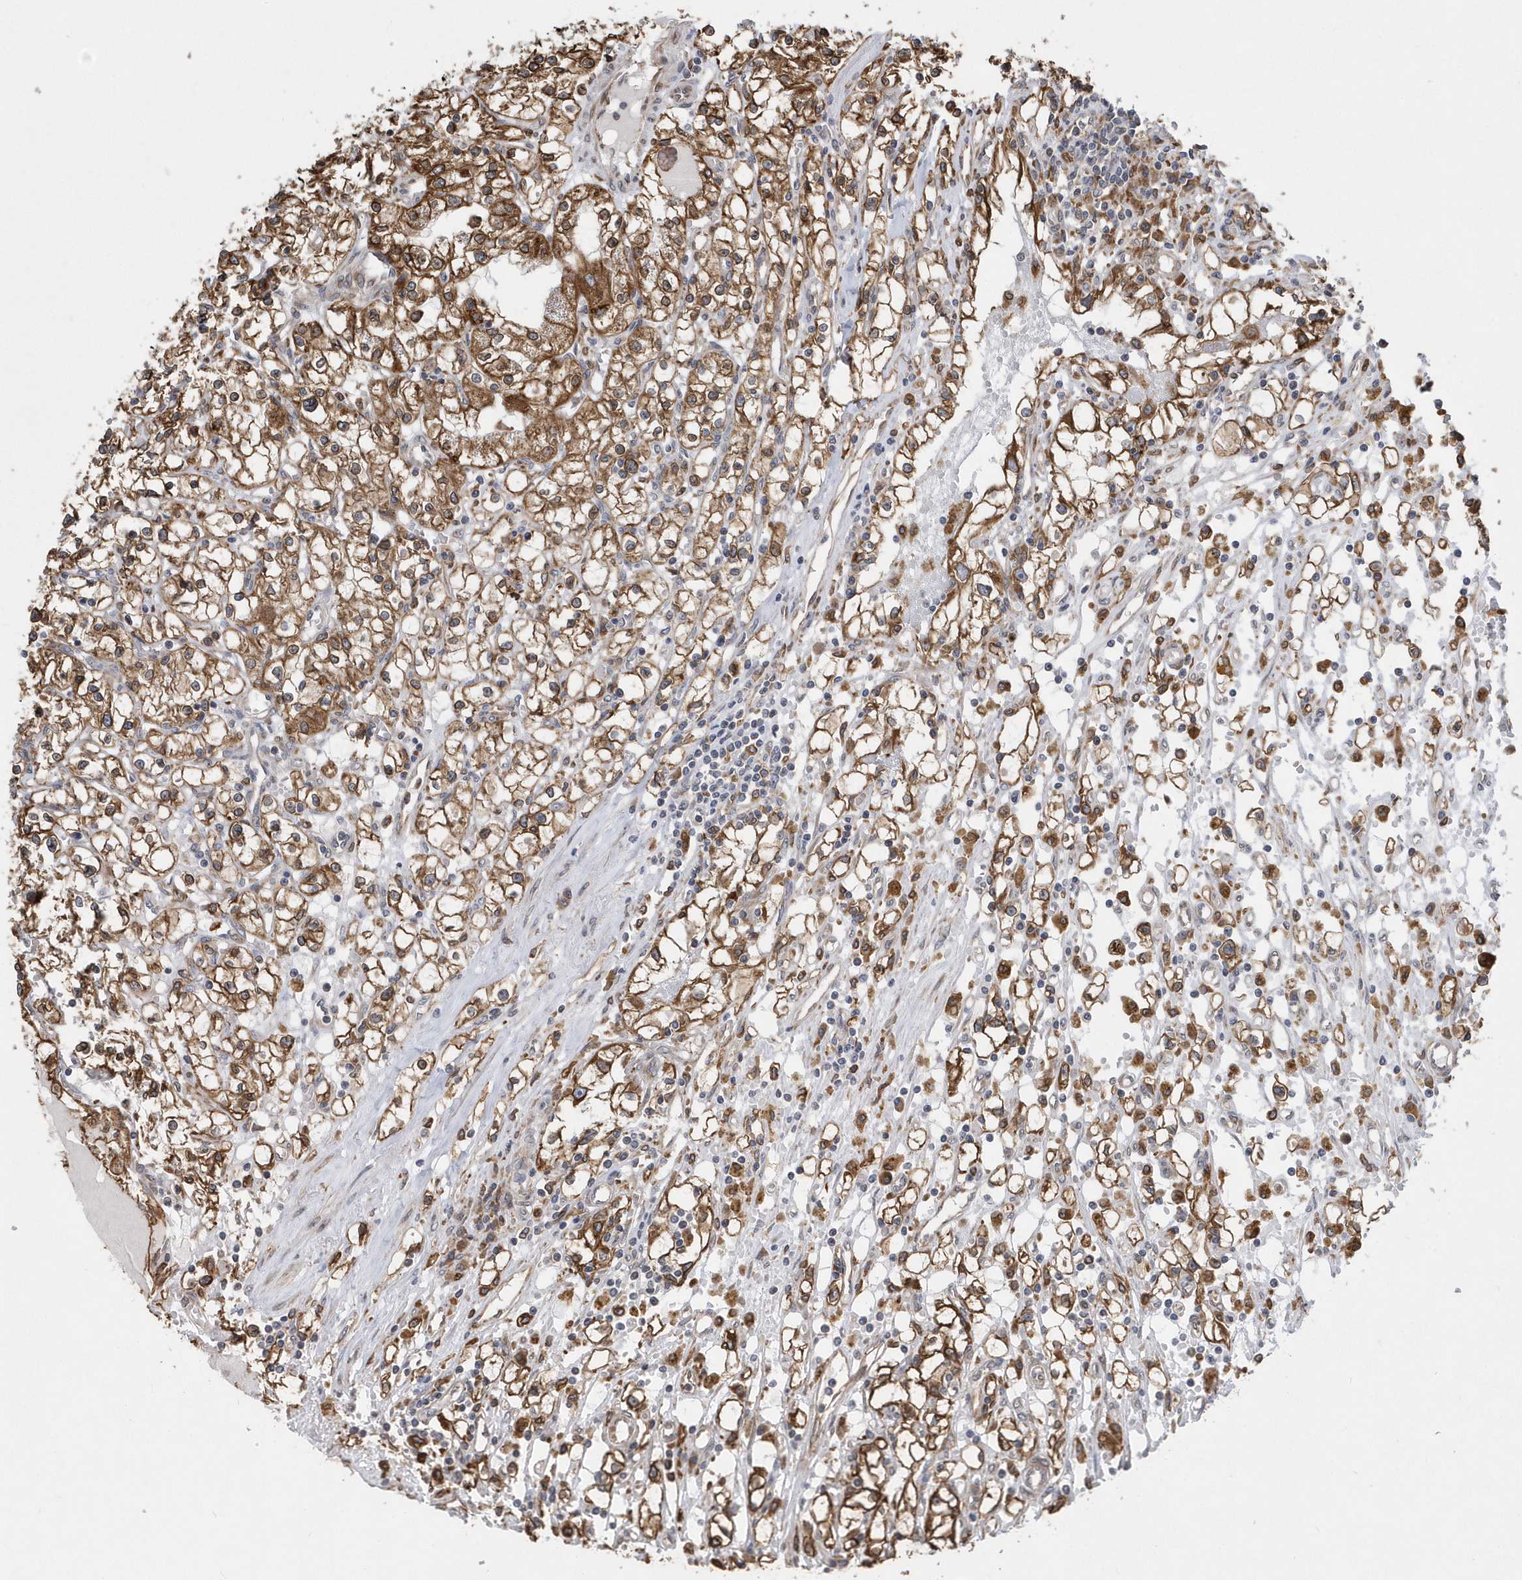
{"staining": {"intensity": "strong", "quantity": ">75%", "location": "cytoplasmic/membranous"}, "tissue": "renal cancer", "cell_type": "Tumor cells", "image_type": "cancer", "snomed": [{"axis": "morphology", "description": "Adenocarcinoma, NOS"}, {"axis": "topography", "description": "Kidney"}], "caption": "A high-resolution histopathology image shows immunohistochemistry (IHC) staining of renal adenocarcinoma, which shows strong cytoplasmic/membranous expression in about >75% of tumor cells.", "gene": "VAMP7", "patient": {"sex": "male", "age": 56}}